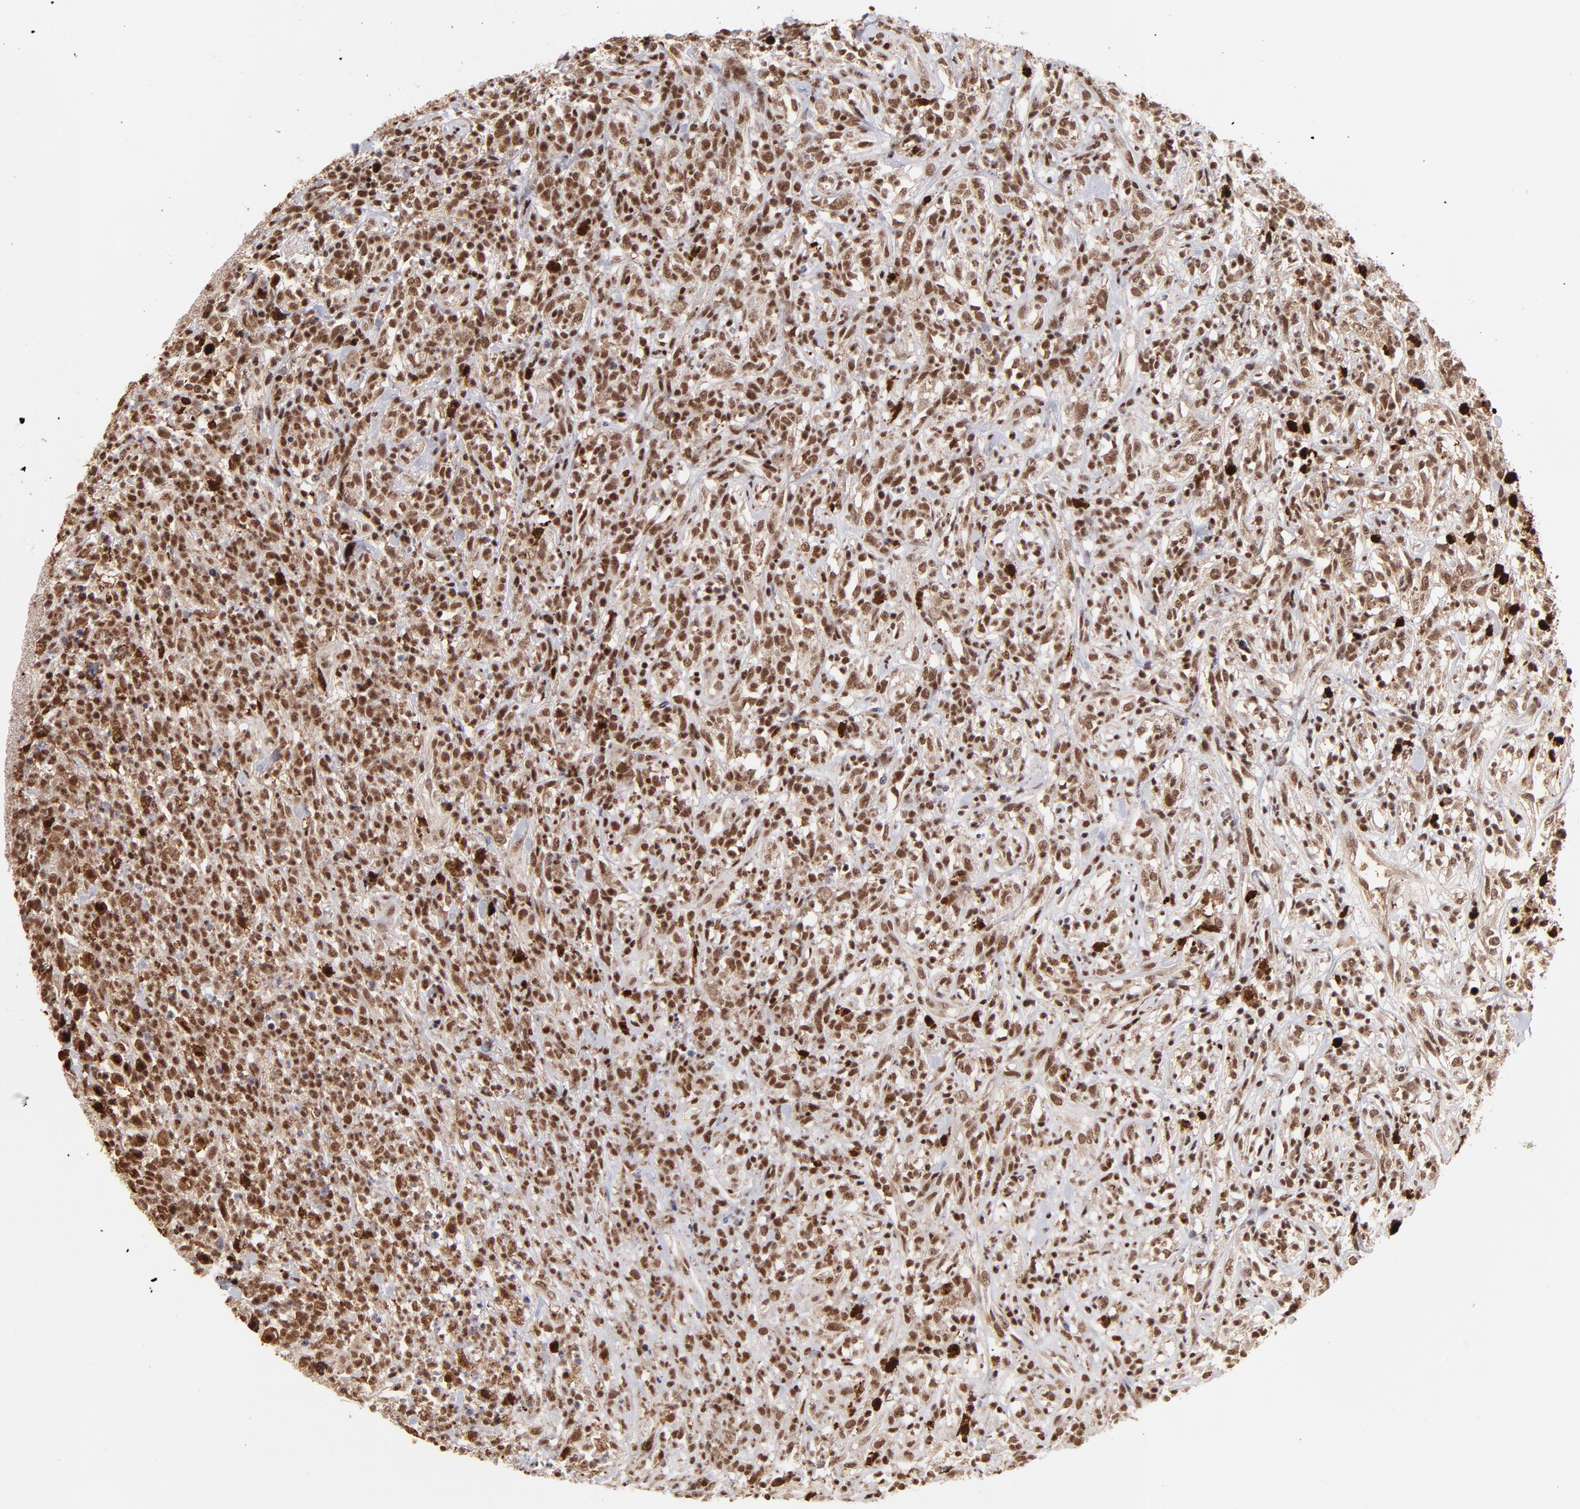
{"staining": {"intensity": "moderate", "quantity": ">75%", "location": "cytoplasmic/membranous,nuclear"}, "tissue": "lymphoma", "cell_type": "Tumor cells", "image_type": "cancer", "snomed": [{"axis": "morphology", "description": "Malignant lymphoma, non-Hodgkin's type, High grade"}, {"axis": "topography", "description": "Lymph node"}], "caption": "This is a micrograph of immunohistochemistry (IHC) staining of malignant lymphoma, non-Hodgkin's type (high-grade), which shows moderate staining in the cytoplasmic/membranous and nuclear of tumor cells.", "gene": "ZFX", "patient": {"sex": "female", "age": 73}}